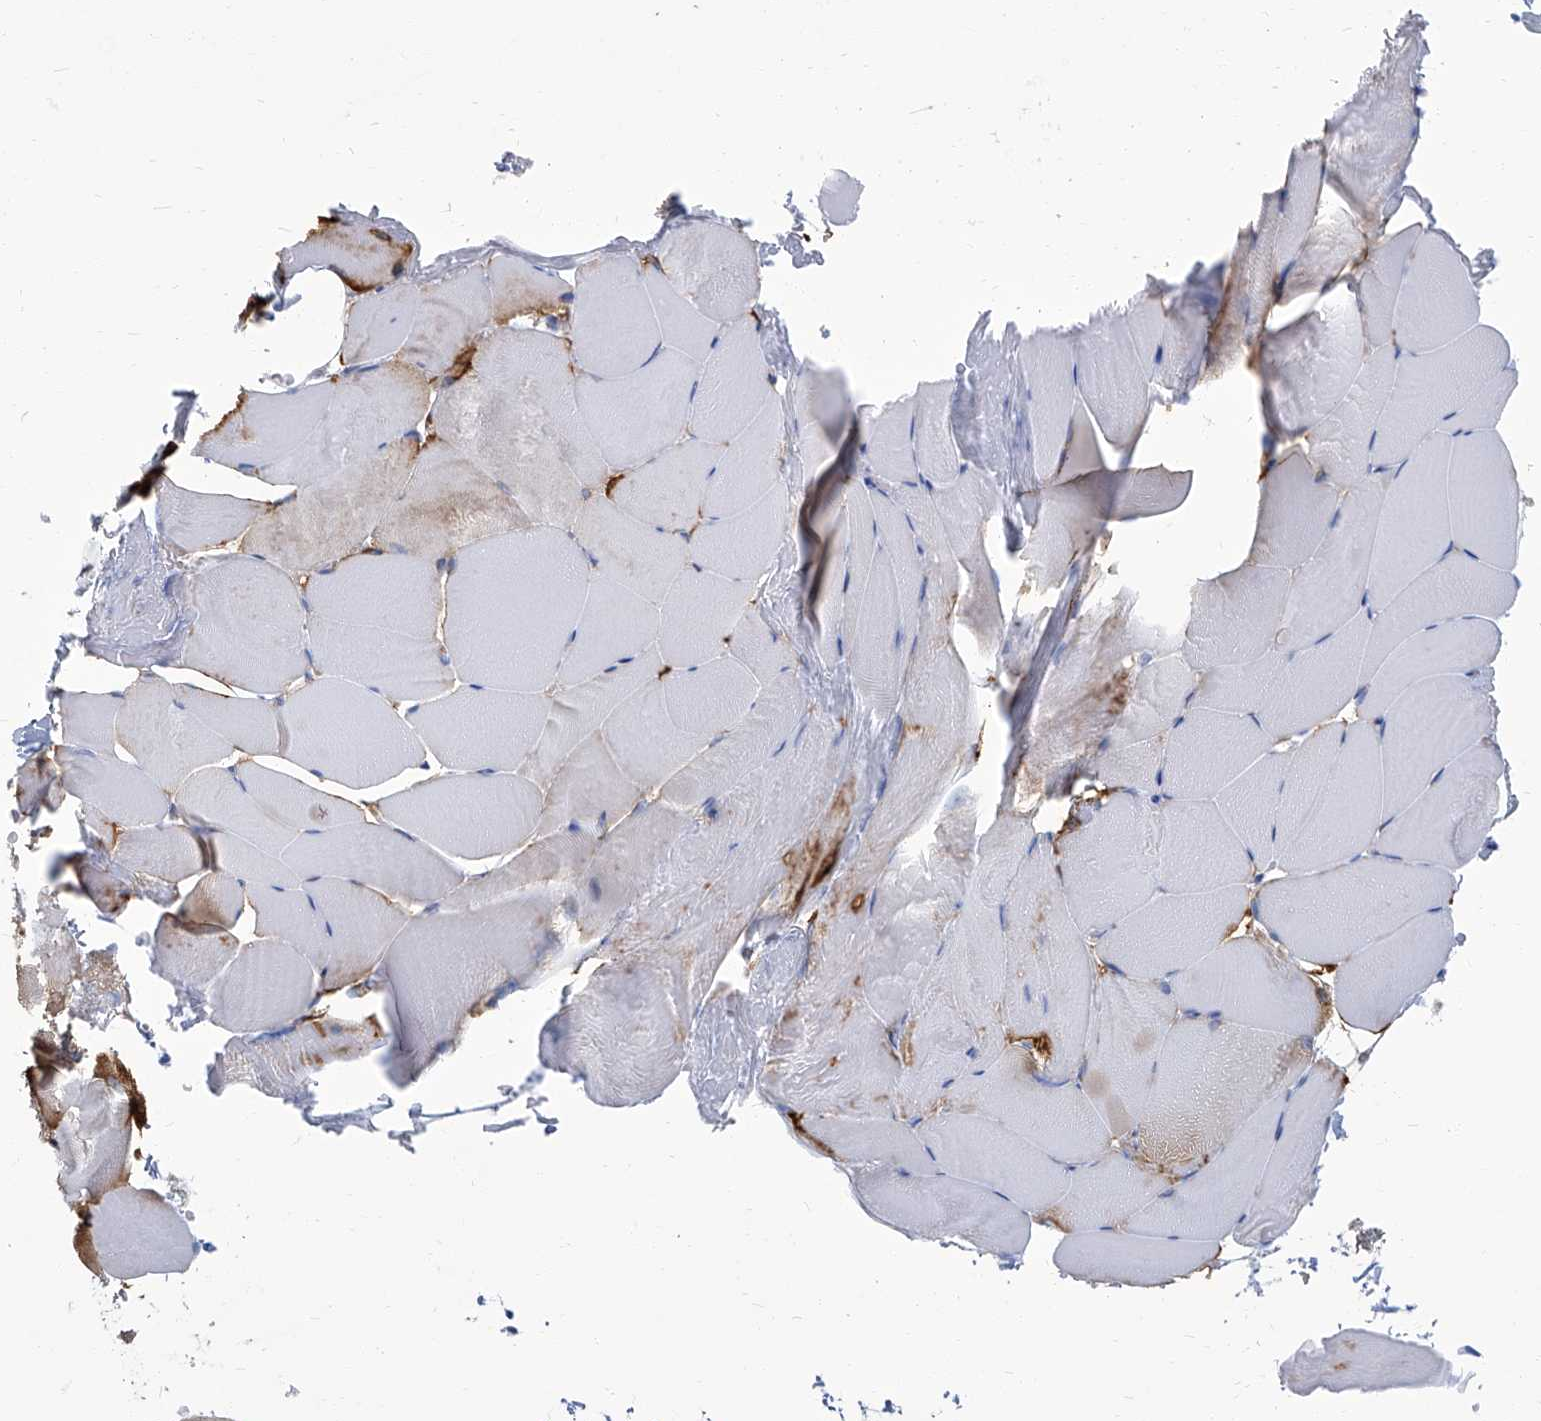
{"staining": {"intensity": "negative", "quantity": "none", "location": "none"}, "tissue": "skeletal muscle", "cell_type": "Myocytes", "image_type": "normal", "snomed": [{"axis": "morphology", "description": "Normal tissue, NOS"}, {"axis": "topography", "description": "Skeletal muscle"}, {"axis": "topography", "description": "Parathyroid gland"}], "caption": "IHC of normal human skeletal muscle displays no positivity in myocytes.", "gene": "PFKL", "patient": {"sex": "female", "age": 37}}